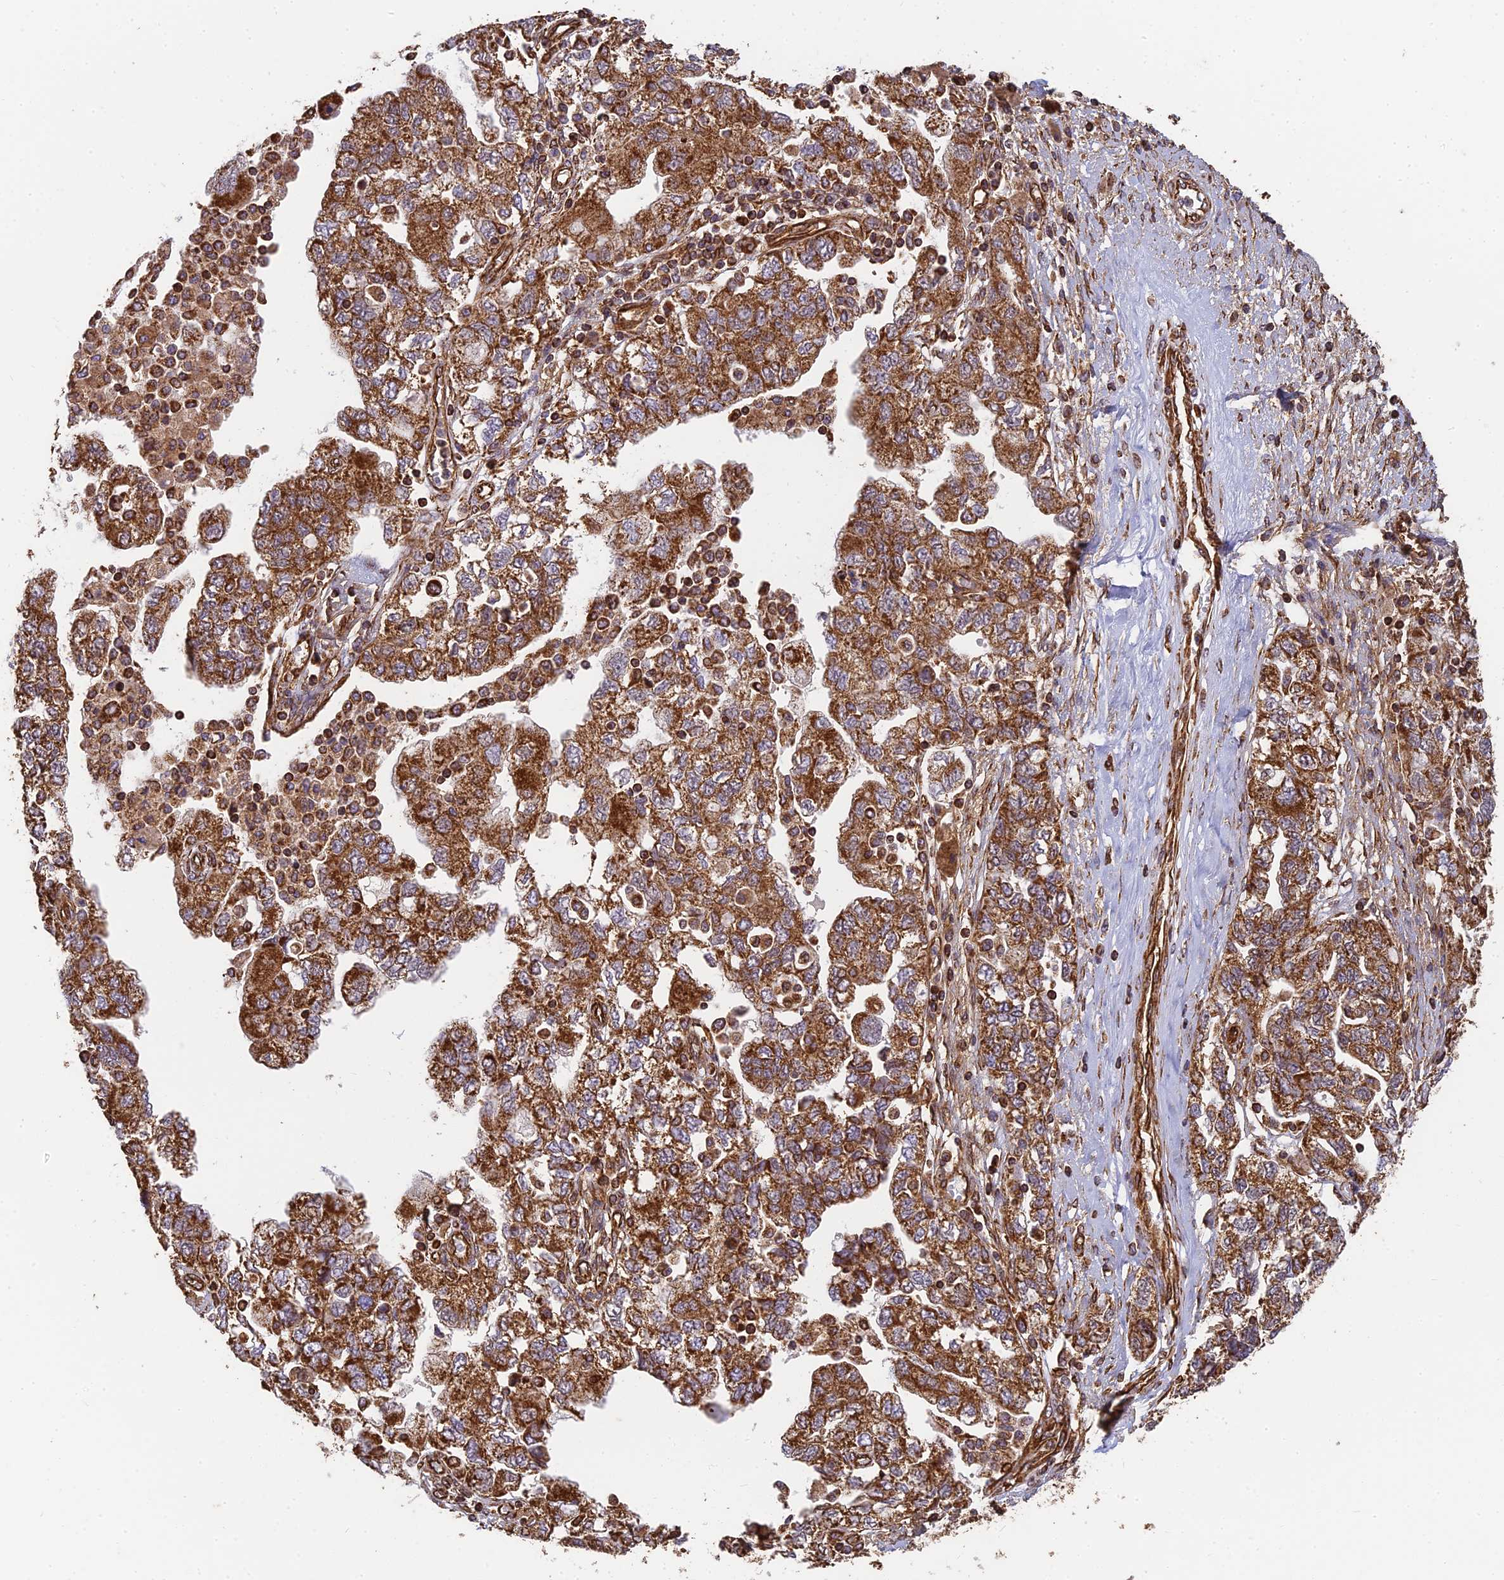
{"staining": {"intensity": "strong", "quantity": ">75%", "location": "cytoplasmic/membranous"}, "tissue": "ovarian cancer", "cell_type": "Tumor cells", "image_type": "cancer", "snomed": [{"axis": "morphology", "description": "Carcinoma, NOS"}, {"axis": "morphology", "description": "Cystadenocarcinoma, serous, NOS"}, {"axis": "topography", "description": "Ovary"}], "caption": "A micrograph showing strong cytoplasmic/membranous staining in about >75% of tumor cells in ovarian carcinoma, as visualized by brown immunohistochemical staining.", "gene": "DSTYK", "patient": {"sex": "female", "age": 69}}